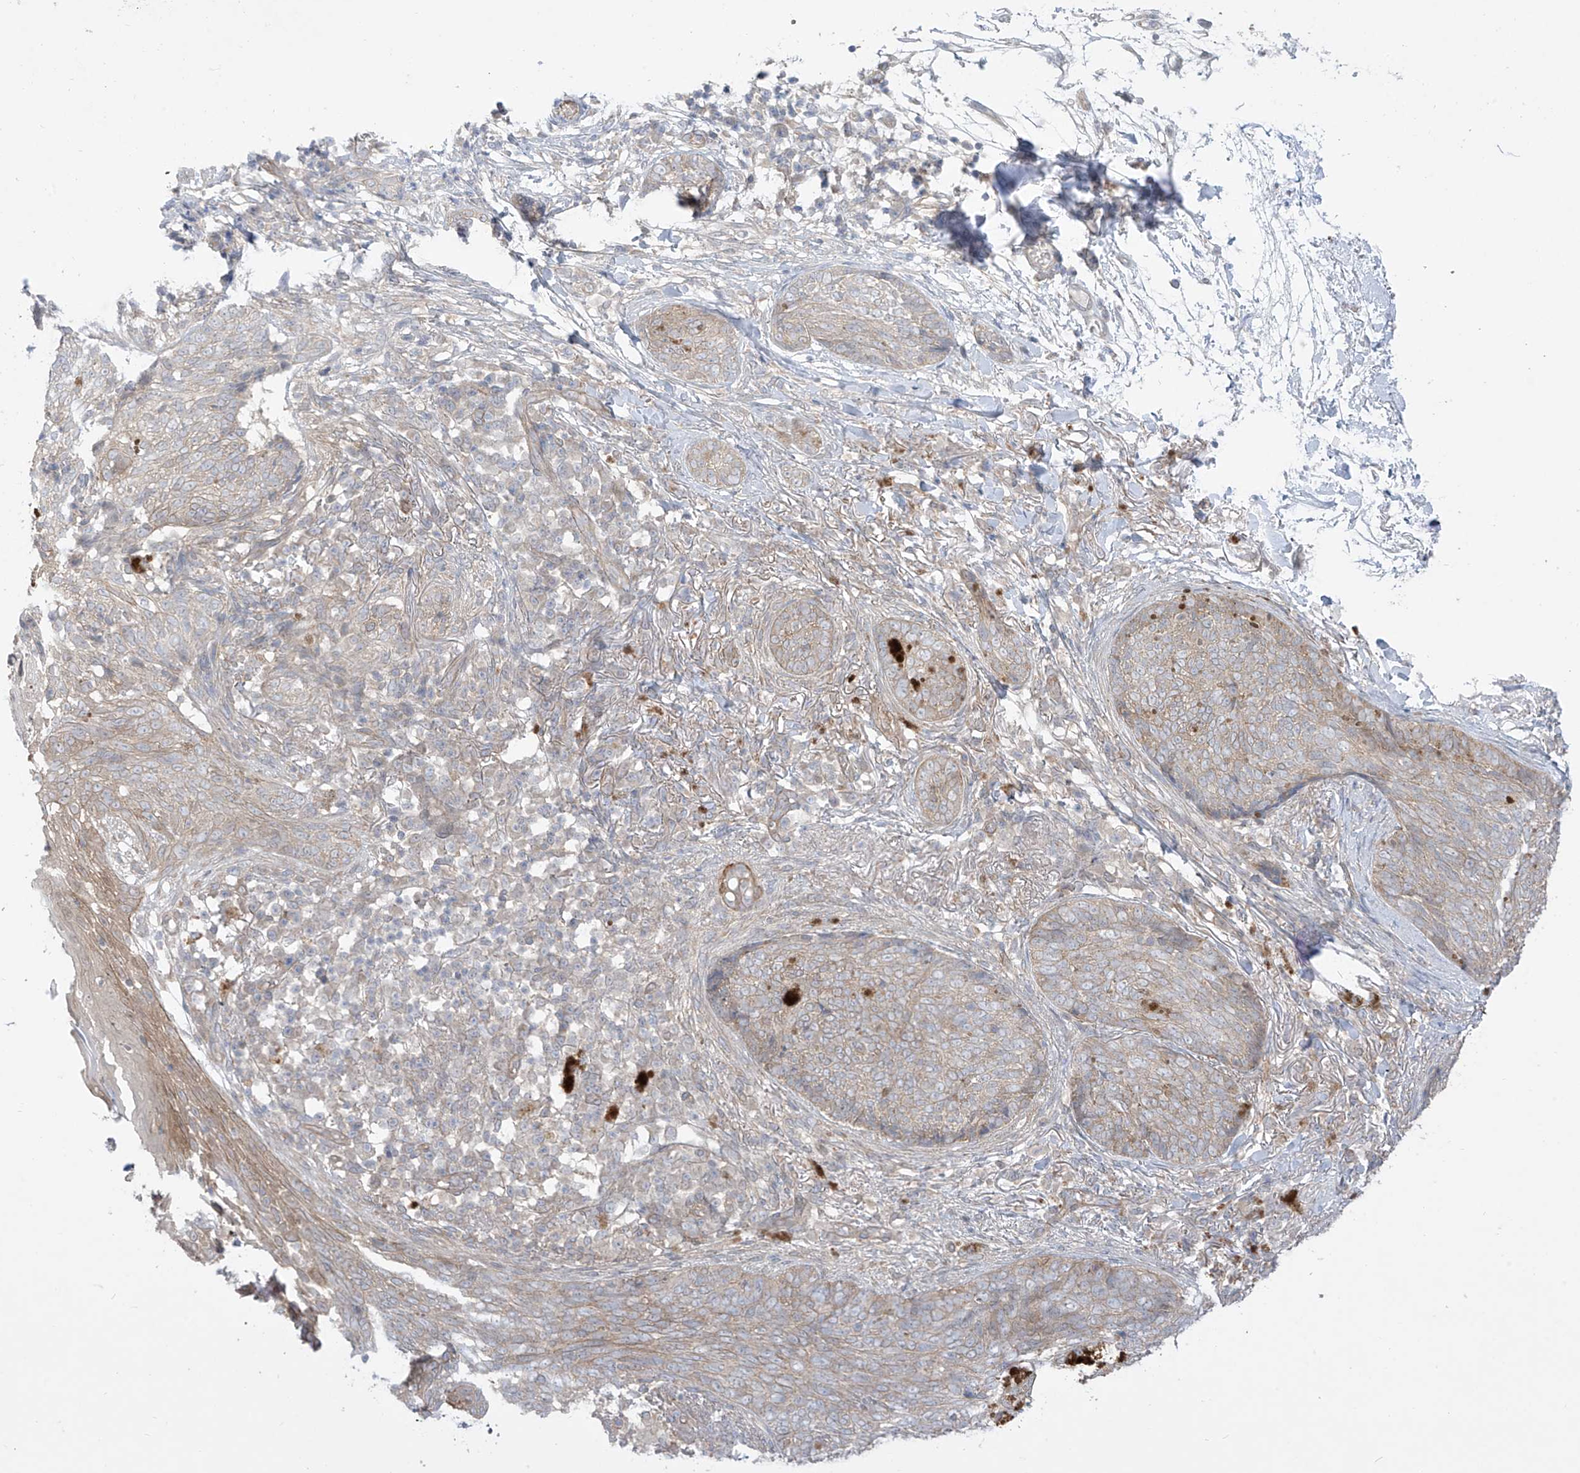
{"staining": {"intensity": "weak", "quantity": "25%-75%", "location": "cytoplasmic/membranous"}, "tissue": "skin cancer", "cell_type": "Tumor cells", "image_type": "cancer", "snomed": [{"axis": "morphology", "description": "Basal cell carcinoma"}, {"axis": "topography", "description": "Skin"}], "caption": "Skin basal cell carcinoma stained with a brown dye displays weak cytoplasmic/membranous positive expression in about 25%-75% of tumor cells.", "gene": "EIPR1", "patient": {"sex": "male", "age": 85}}